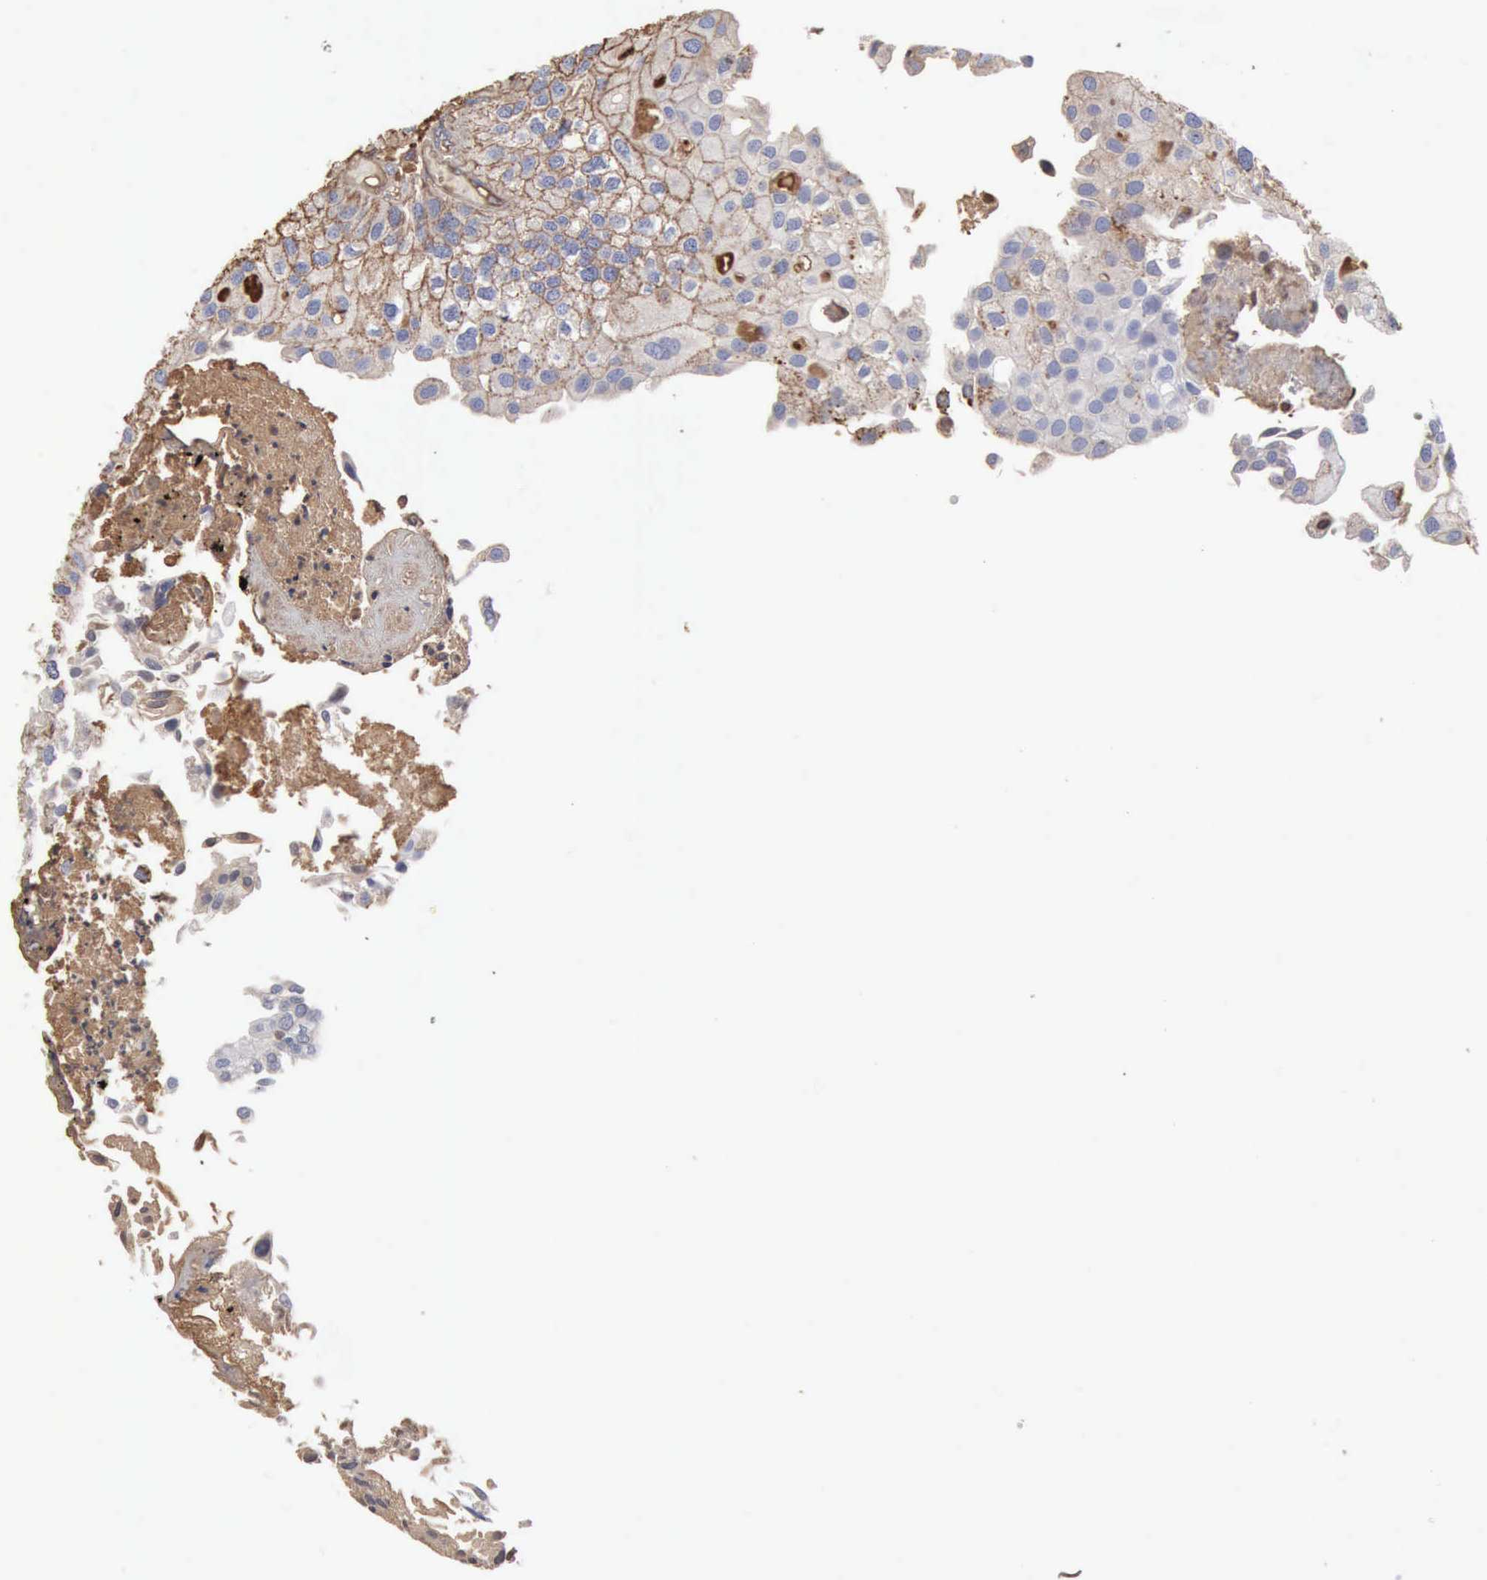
{"staining": {"intensity": "negative", "quantity": "none", "location": "none"}, "tissue": "urothelial cancer", "cell_type": "Tumor cells", "image_type": "cancer", "snomed": [{"axis": "morphology", "description": "Urothelial carcinoma, Low grade"}, {"axis": "topography", "description": "Urinary bladder"}], "caption": "This is an immunohistochemistry photomicrograph of human urothelial cancer. There is no staining in tumor cells.", "gene": "SERPINA1", "patient": {"sex": "female", "age": 89}}